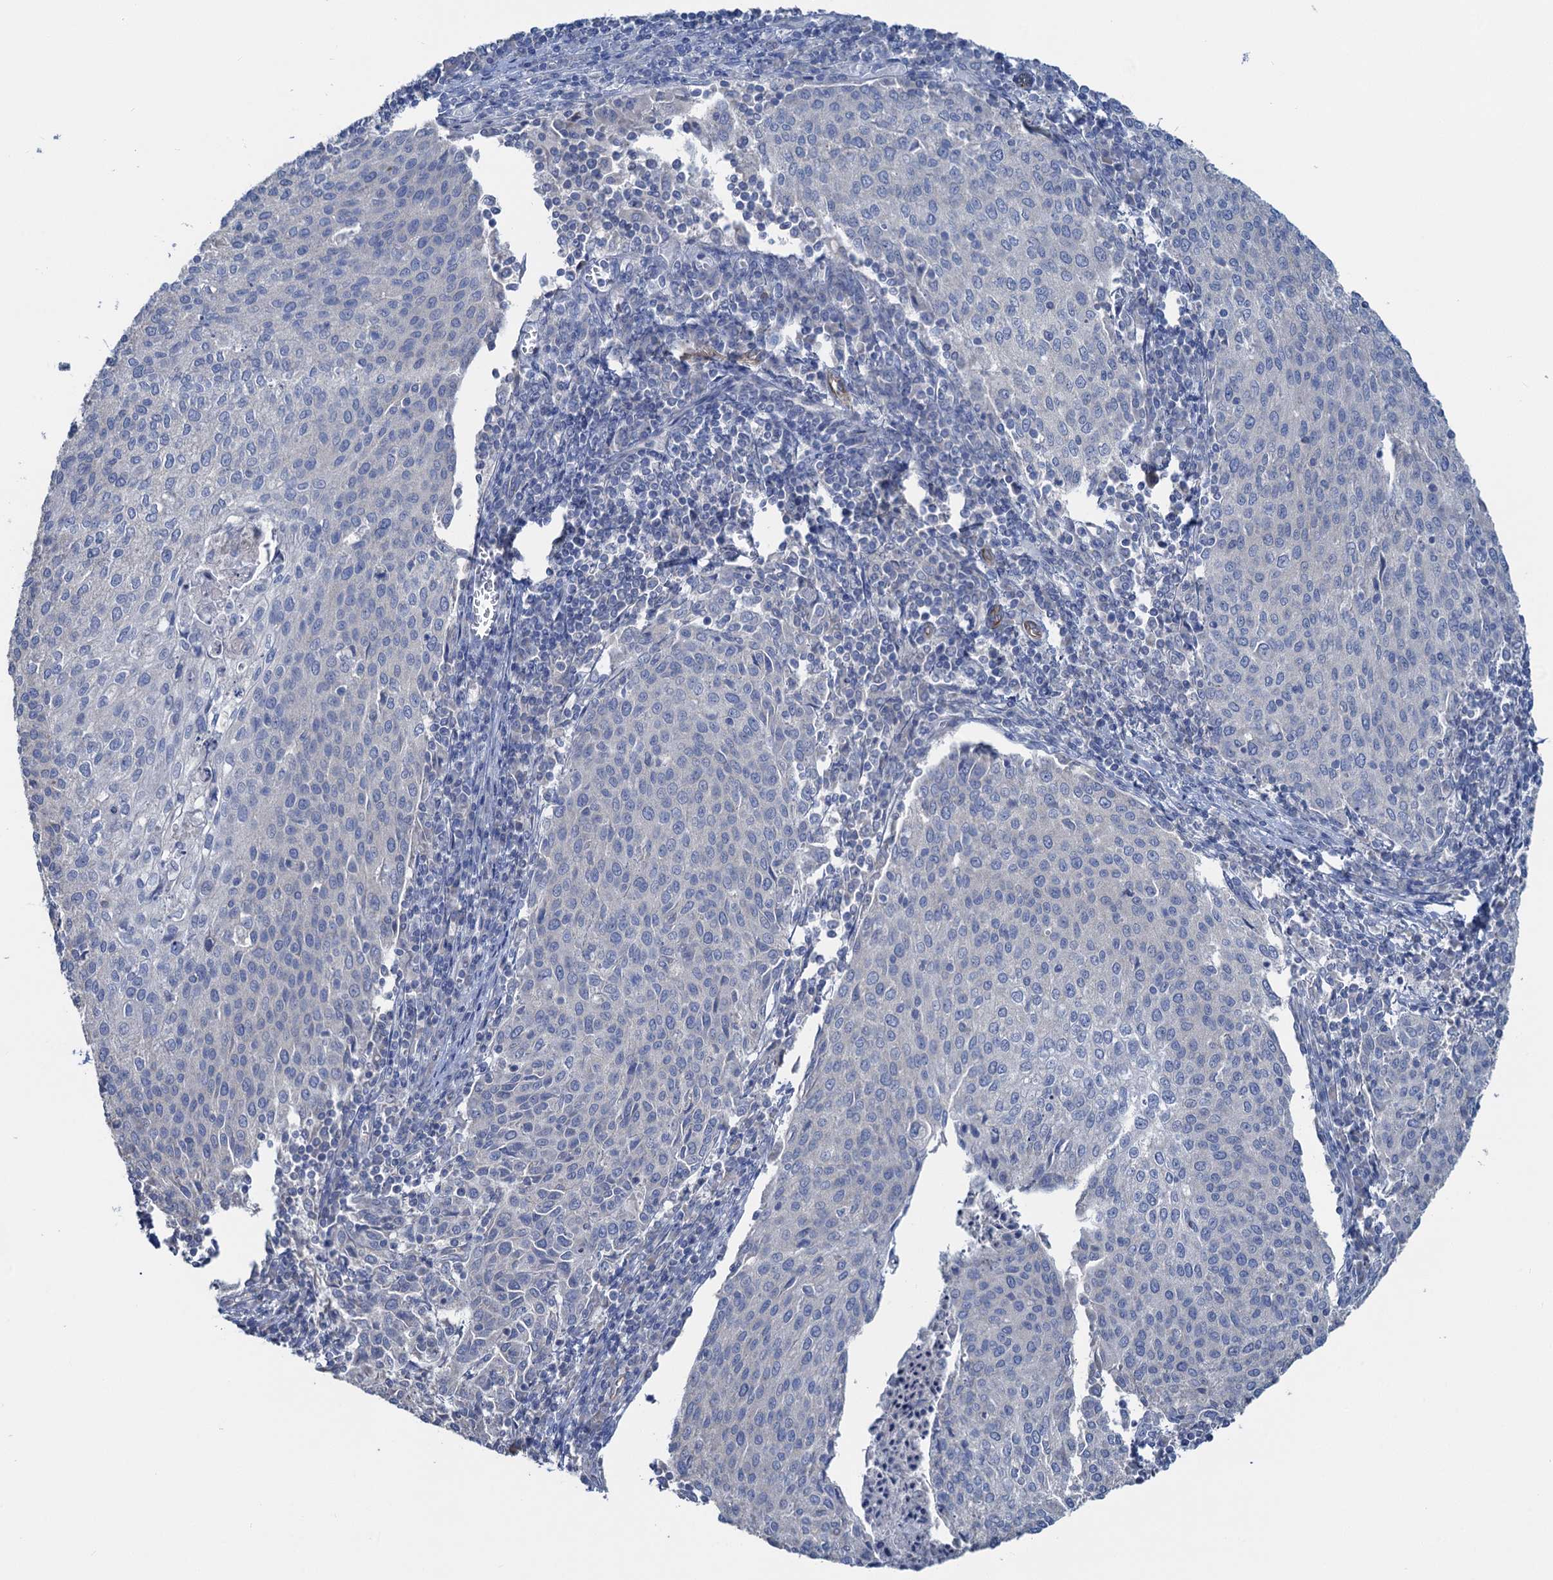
{"staining": {"intensity": "negative", "quantity": "none", "location": "none"}, "tissue": "cervical cancer", "cell_type": "Tumor cells", "image_type": "cancer", "snomed": [{"axis": "morphology", "description": "Squamous cell carcinoma, NOS"}, {"axis": "topography", "description": "Cervix"}], "caption": "Tumor cells are negative for brown protein staining in cervical cancer (squamous cell carcinoma).", "gene": "PLLP", "patient": {"sex": "female", "age": 46}}